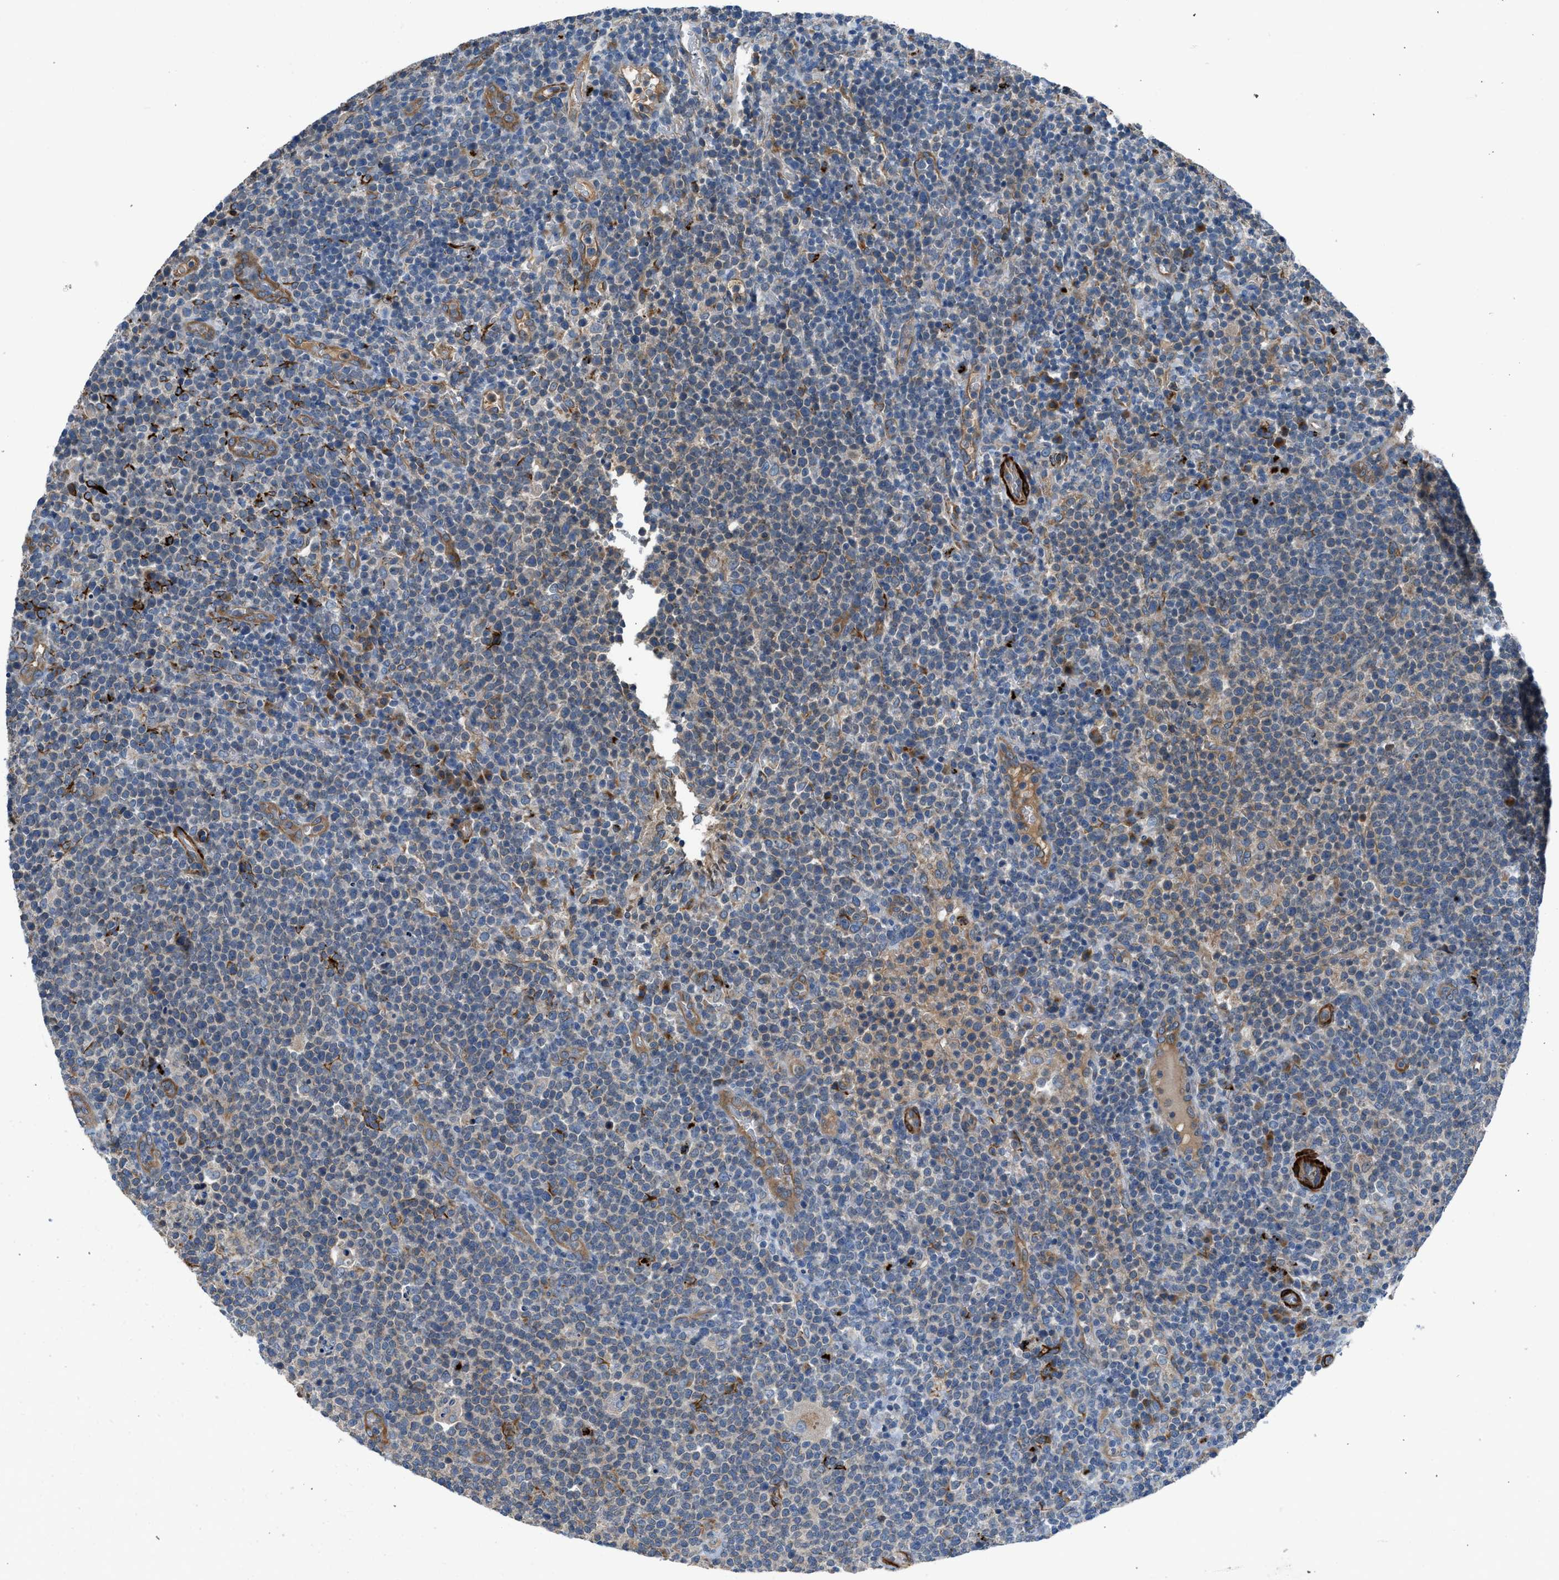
{"staining": {"intensity": "weak", "quantity": "<25%", "location": "cytoplasmic/membranous"}, "tissue": "lymphoma", "cell_type": "Tumor cells", "image_type": "cancer", "snomed": [{"axis": "morphology", "description": "Malignant lymphoma, non-Hodgkin's type, High grade"}, {"axis": "topography", "description": "Lymph node"}], "caption": "IHC of high-grade malignant lymphoma, non-Hodgkin's type exhibits no staining in tumor cells.", "gene": "LMBR1", "patient": {"sex": "male", "age": 61}}